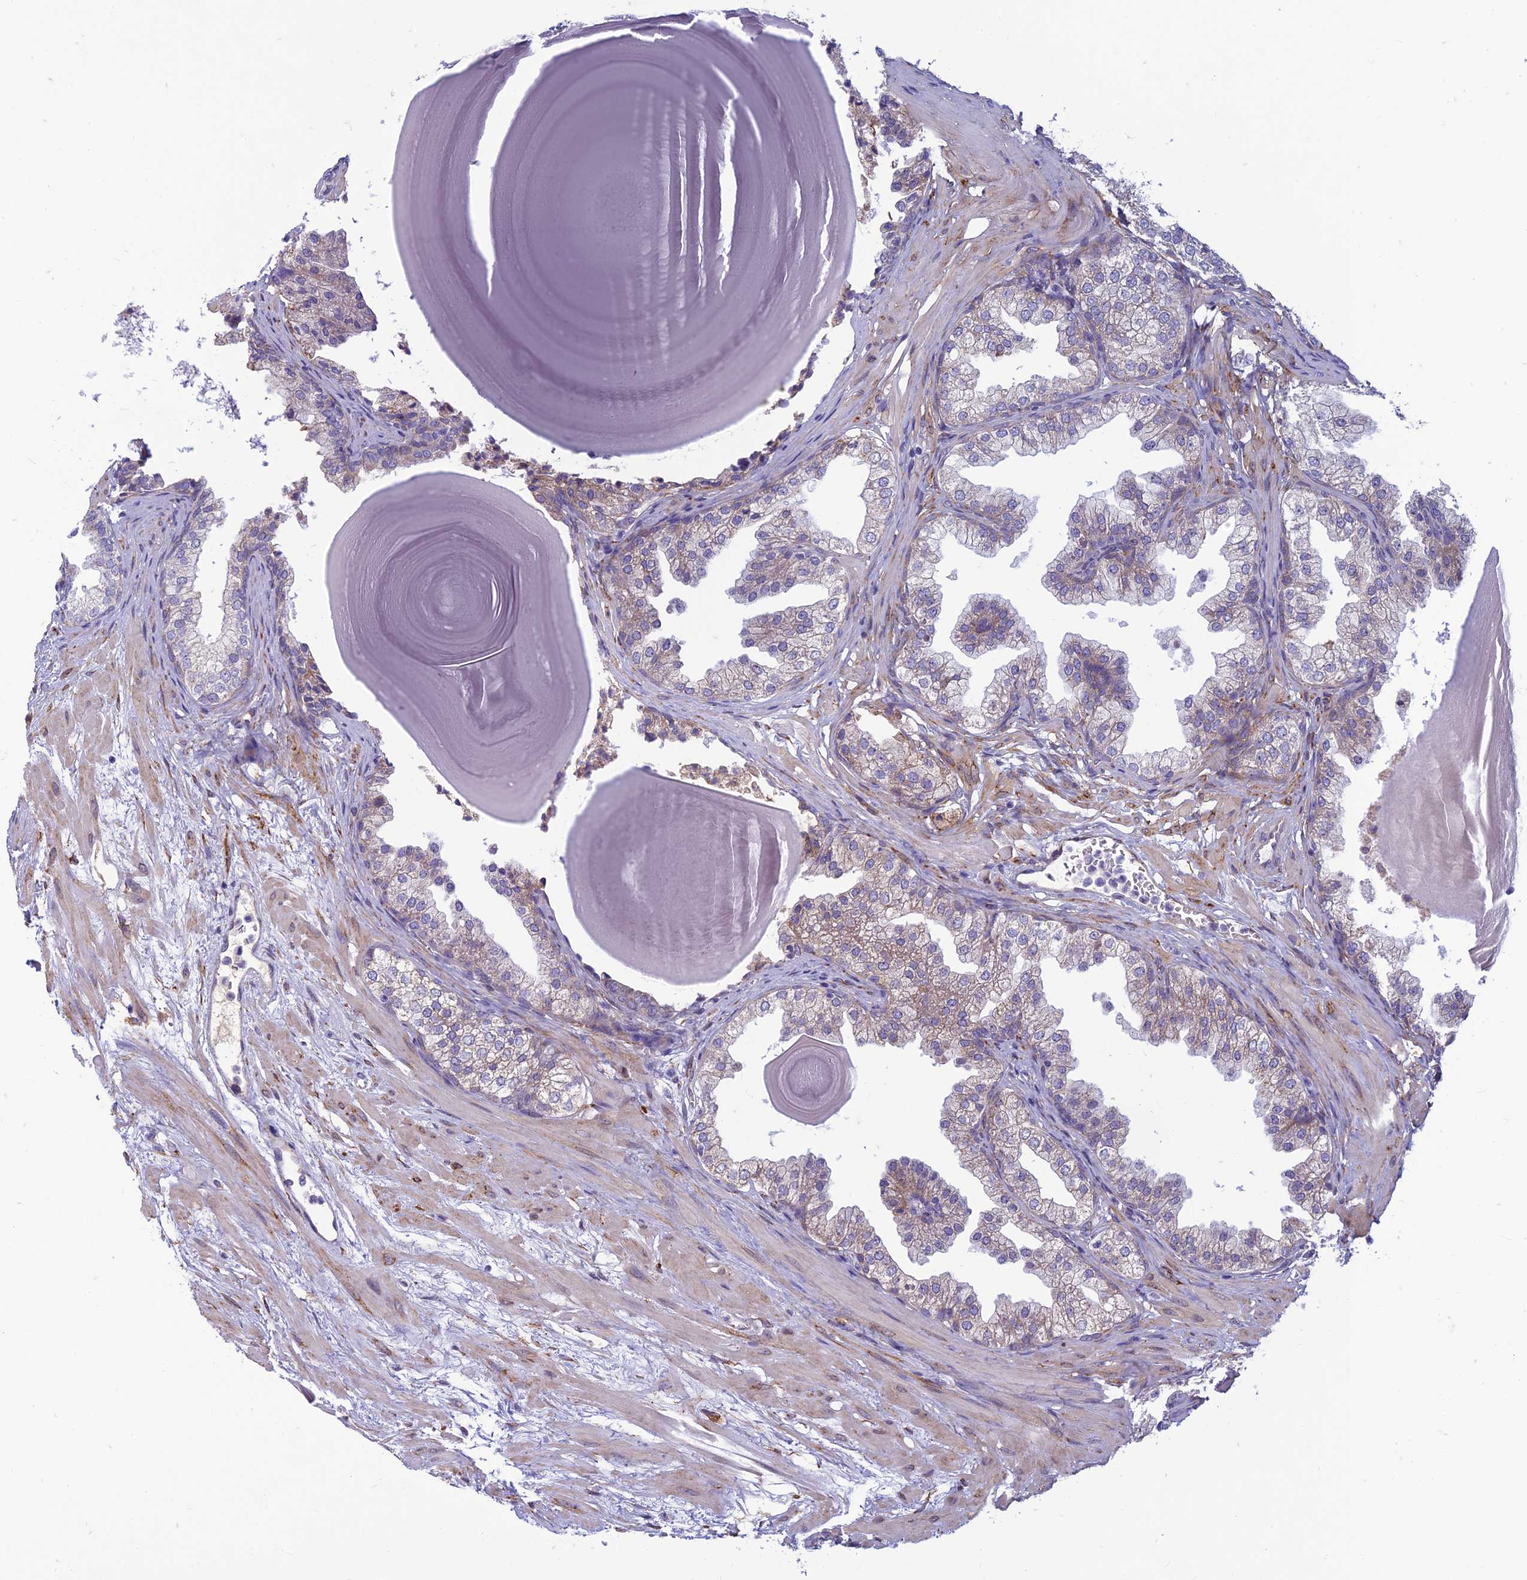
{"staining": {"intensity": "weak", "quantity": "25%-75%", "location": "cytoplasmic/membranous"}, "tissue": "prostate", "cell_type": "Glandular cells", "image_type": "normal", "snomed": [{"axis": "morphology", "description": "Normal tissue, NOS"}, {"axis": "topography", "description": "Prostate"}], "caption": "IHC (DAB (3,3'-diaminobenzidine)) staining of normal human prostate displays weak cytoplasmic/membranous protein expression in about 25%-75% of glandular cells. (DAB (3,3'-diaminobenzidine) IHC, brown staining for protein, blue staining for nuclei).", "gene": "CENATAC", "patient": {"sex": "male", "age": 48}}